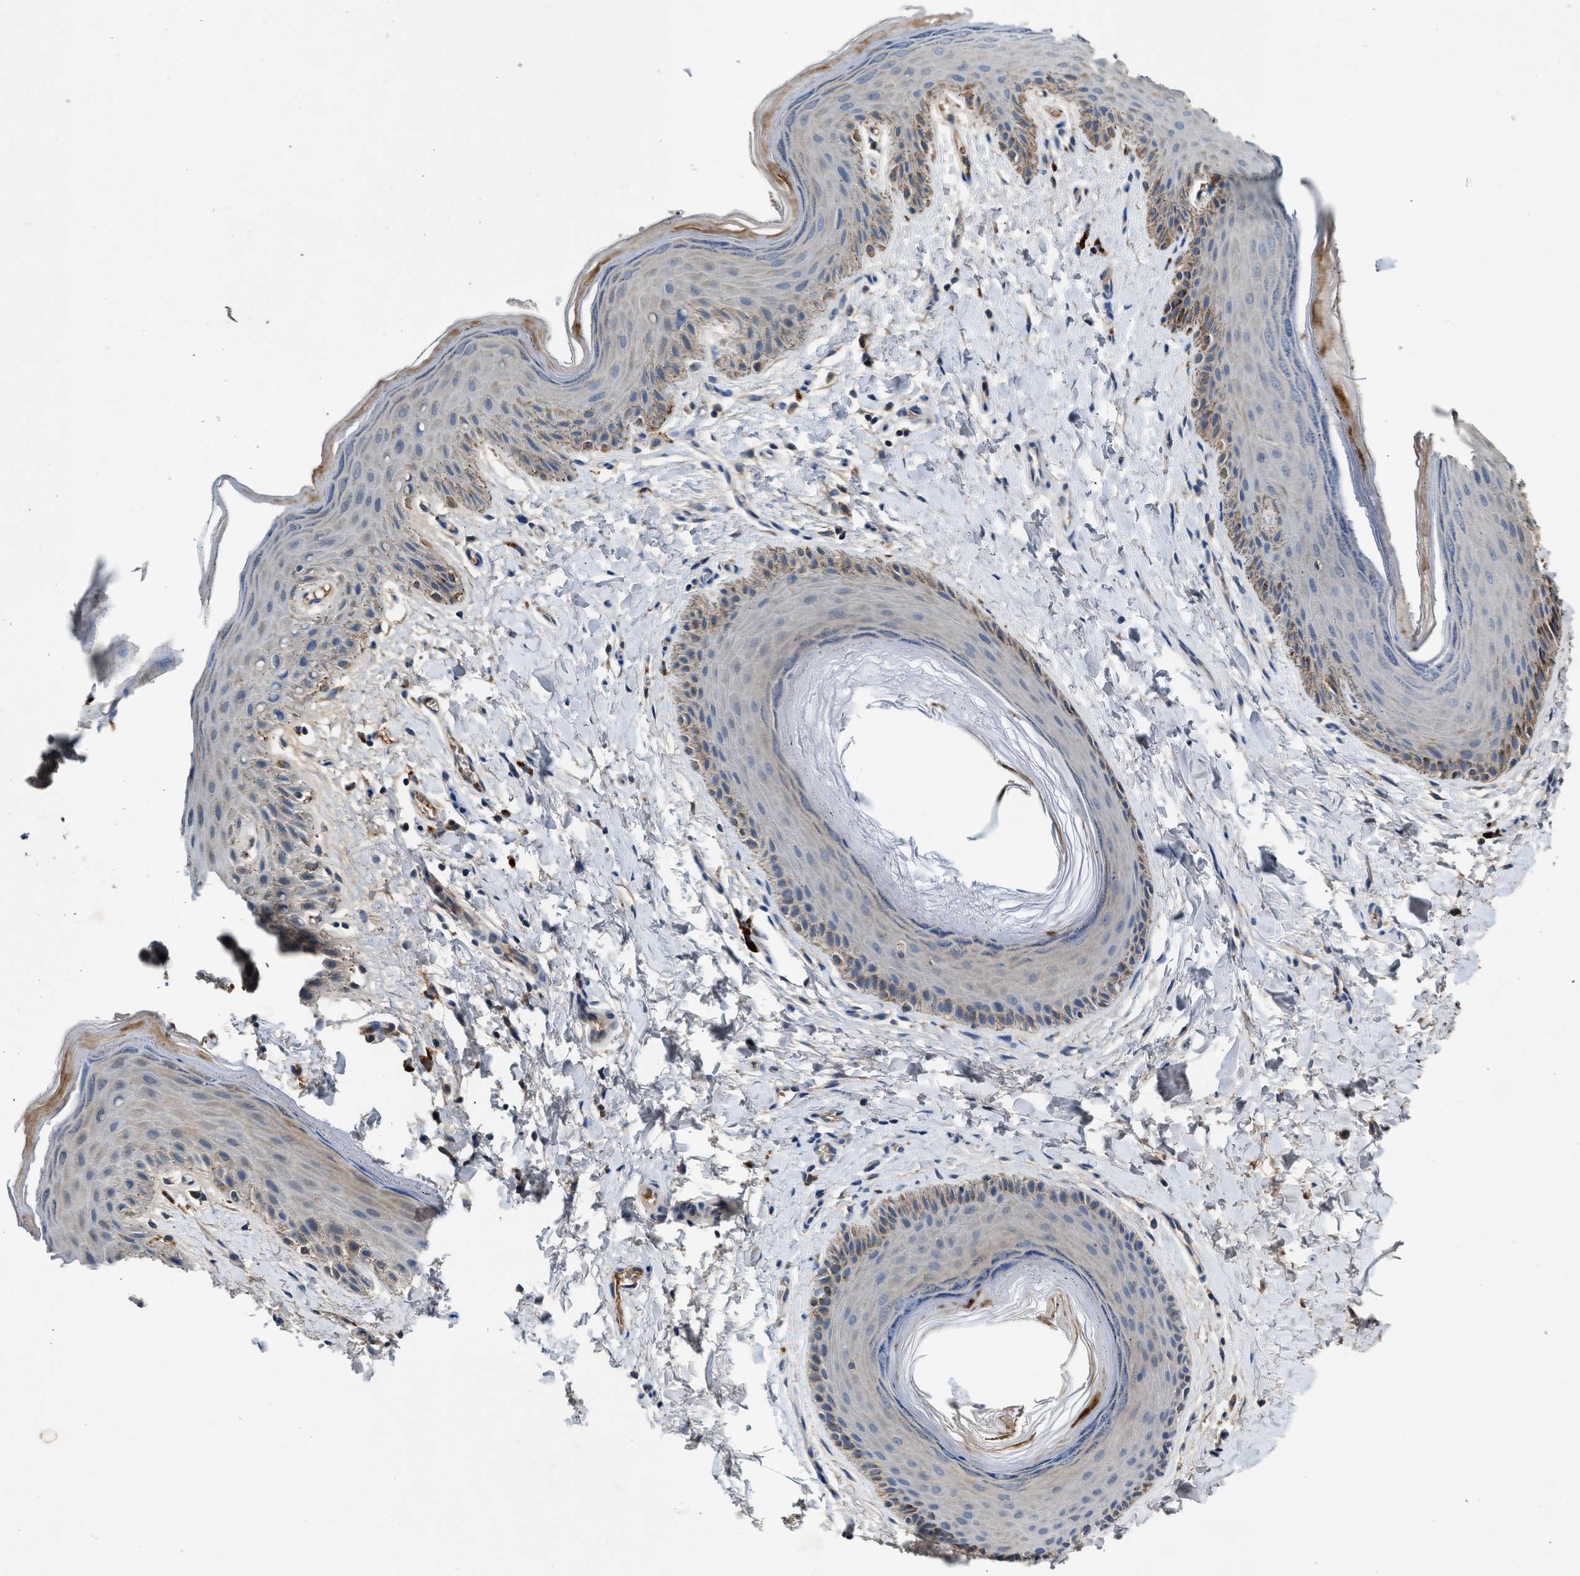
{"staining": {"intensity": "weak", "quantity": "<25%", "location": "cytoplasmic/membranous"}, "tissue": "skin", "cell_type": "Epidermal cells", "image_type": "normal", "snomed": [{"axis": "morphology", "description": "Normal tissue, NOS"}, {"axis": "topography", "description": "Anal"}], "caption": "A photomicrograph of skin stained for a protein shows no brown staining in epidermal cells. (Immunohistochemistry, brightfield microscopy, high magnification).", "gene": "RWDD2B", "patient": {"sex": "male", "age": 44}}